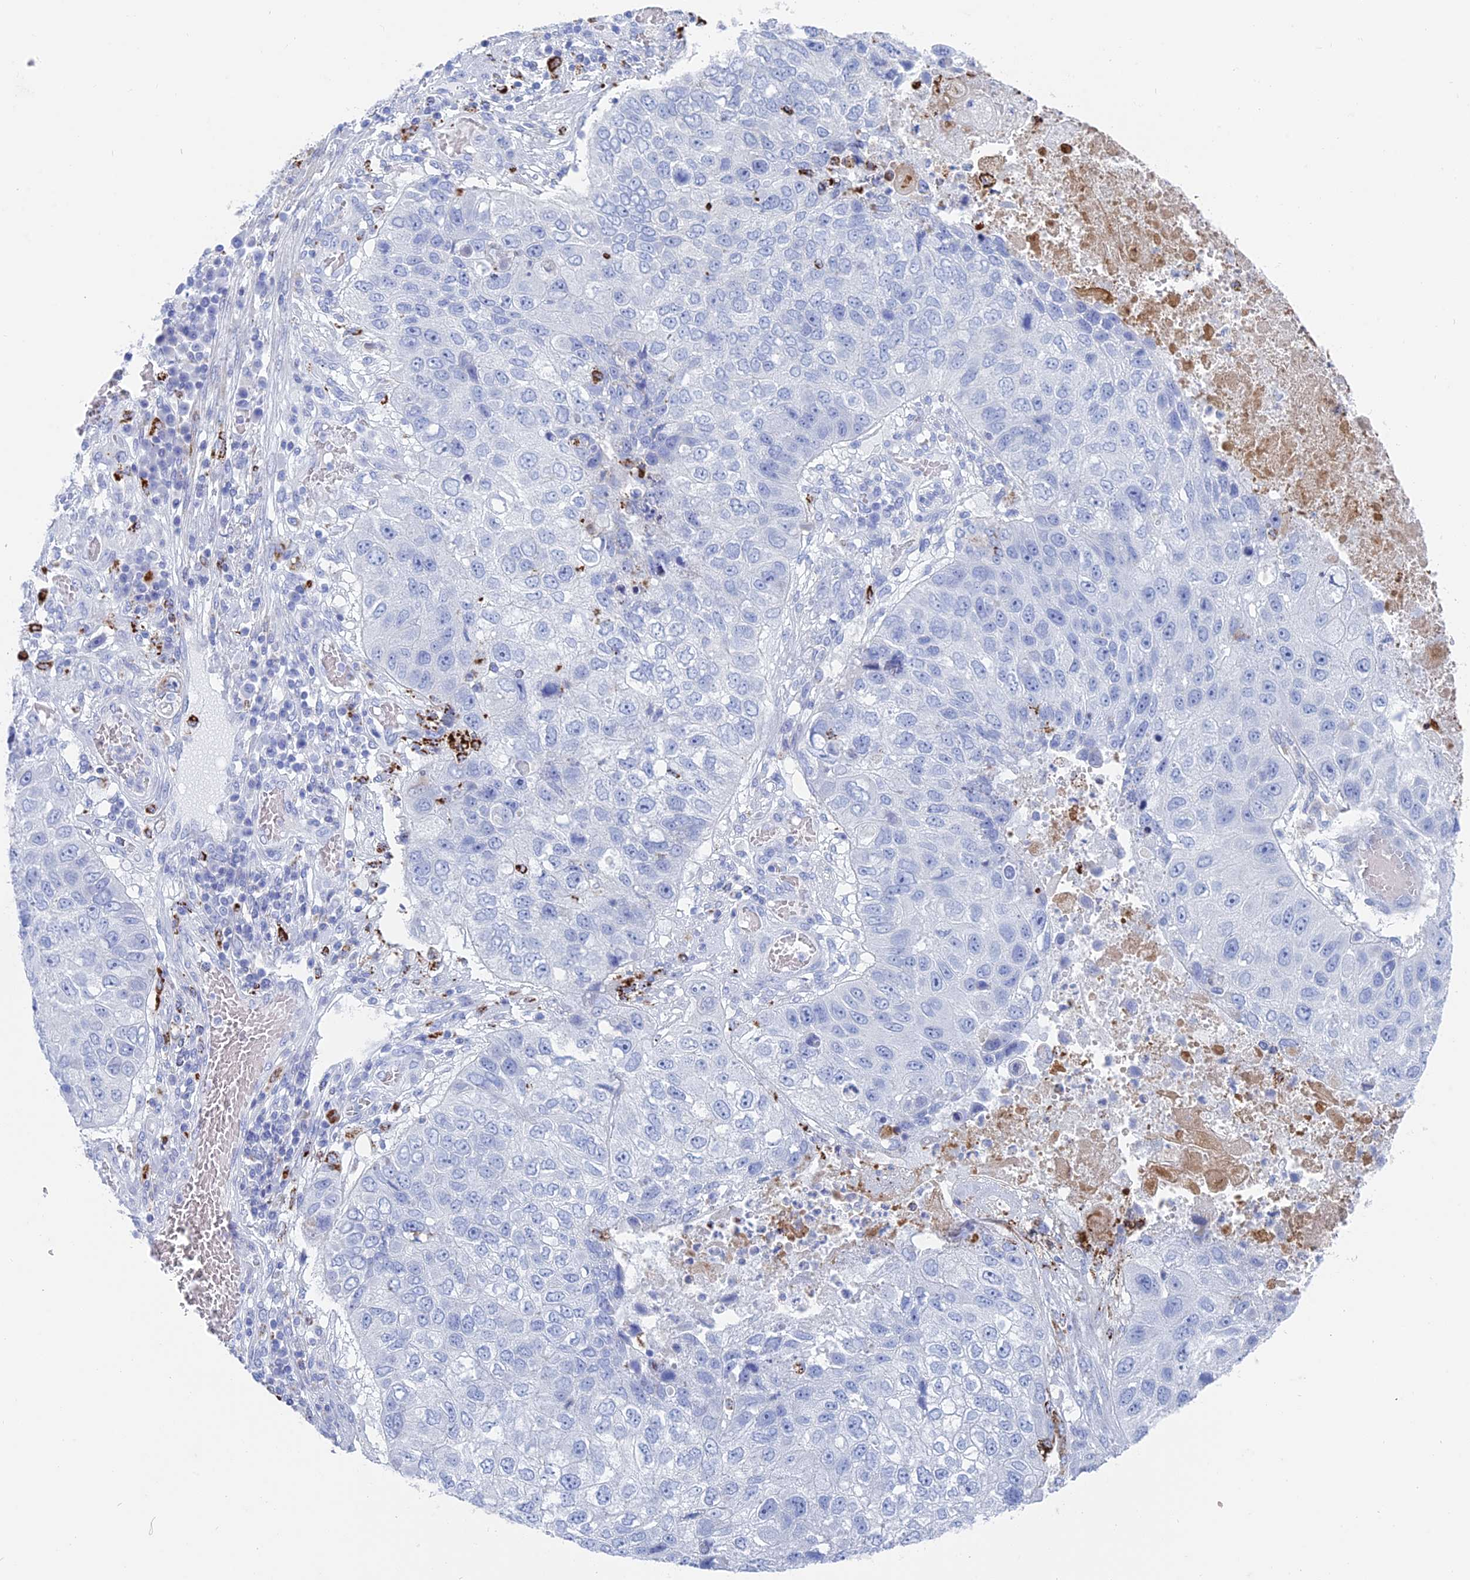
{"staining": {"intensity": "negative", "quantity": "none", "location": "none"}, "tissue": "lung cancer", "cell_type": "Tumor cells", "image_type": "cancer", "snomed": [{"axis": "morphology", "description": "Squamous cell carcinoma, NOS"}, {"axis": "topography", "description": "Lung"}], "caption": "Tumor cells are negative for protein expression in human lung cancer (squamous cell carcinoma).", "gene": "ALMS1", "patient": {"sex": "male", "age": 61}}